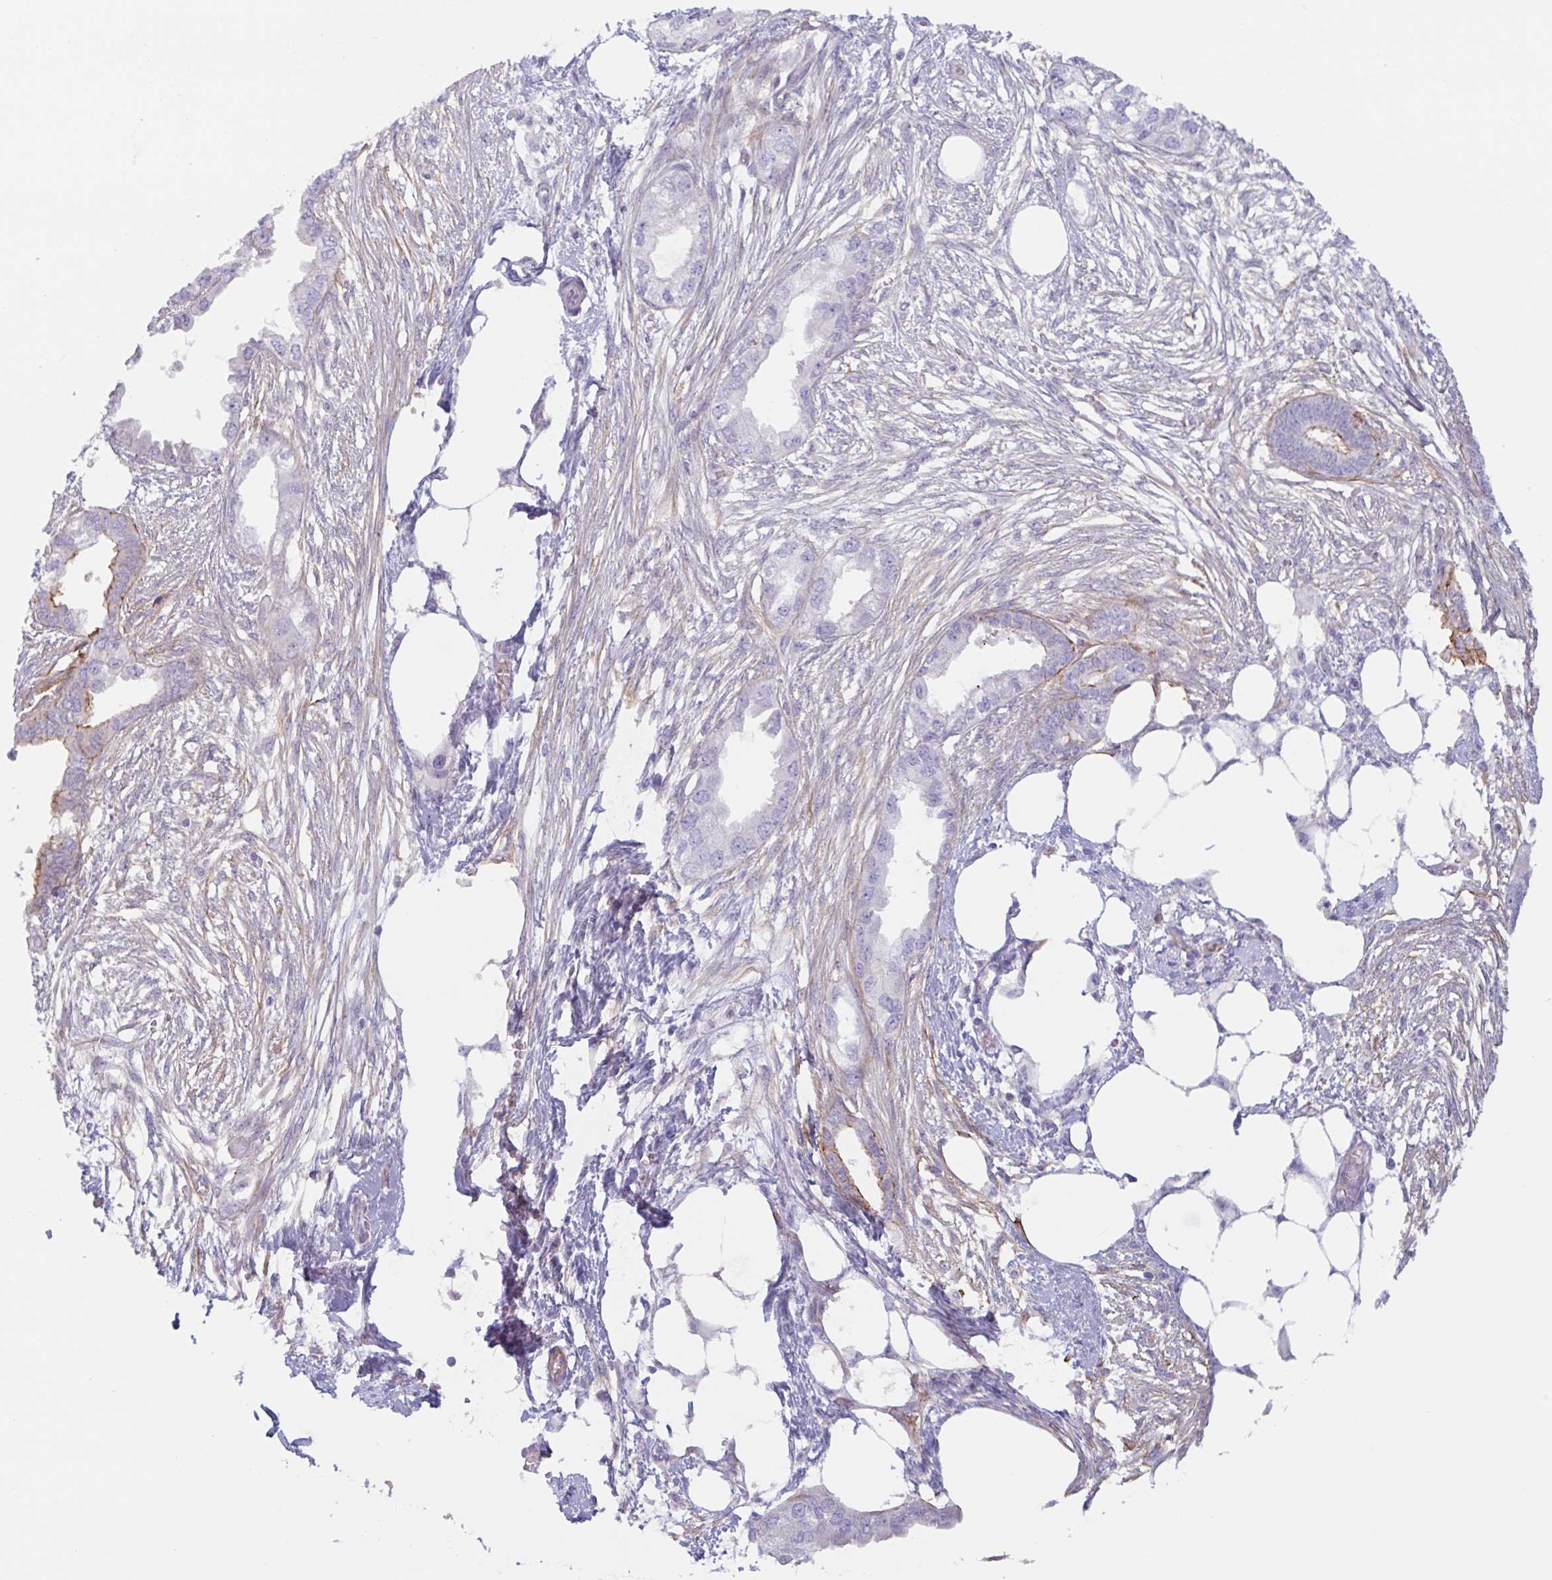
{"staining": {"intensity": "moderate", "quantity": "25%-75%", "location": "cytoplasmic/membranous"}, "tissue": "endometrial cancer", "cell_type": "Tumor cells", "image_type": "cancer", "snomed": [{"axis": "morphology", "description": "Adenocarcinoma, NOS"}, {"axis": "morphology", "description": "Adenocarcinoma, metastatic, NOS"}, {"axis": "topography", "description": "Adipose tissue"}, {"axis": "topography", "description": "Endometrium"}], "caption": "This is an image of immunohistochemistry staining of endometrial adenocarcinoma, which shows moderate positivity in the cytoplasmic/membranous of tumor cells.", "gene": "MYH10", "patient": {"sex": "female", "age": 67}}